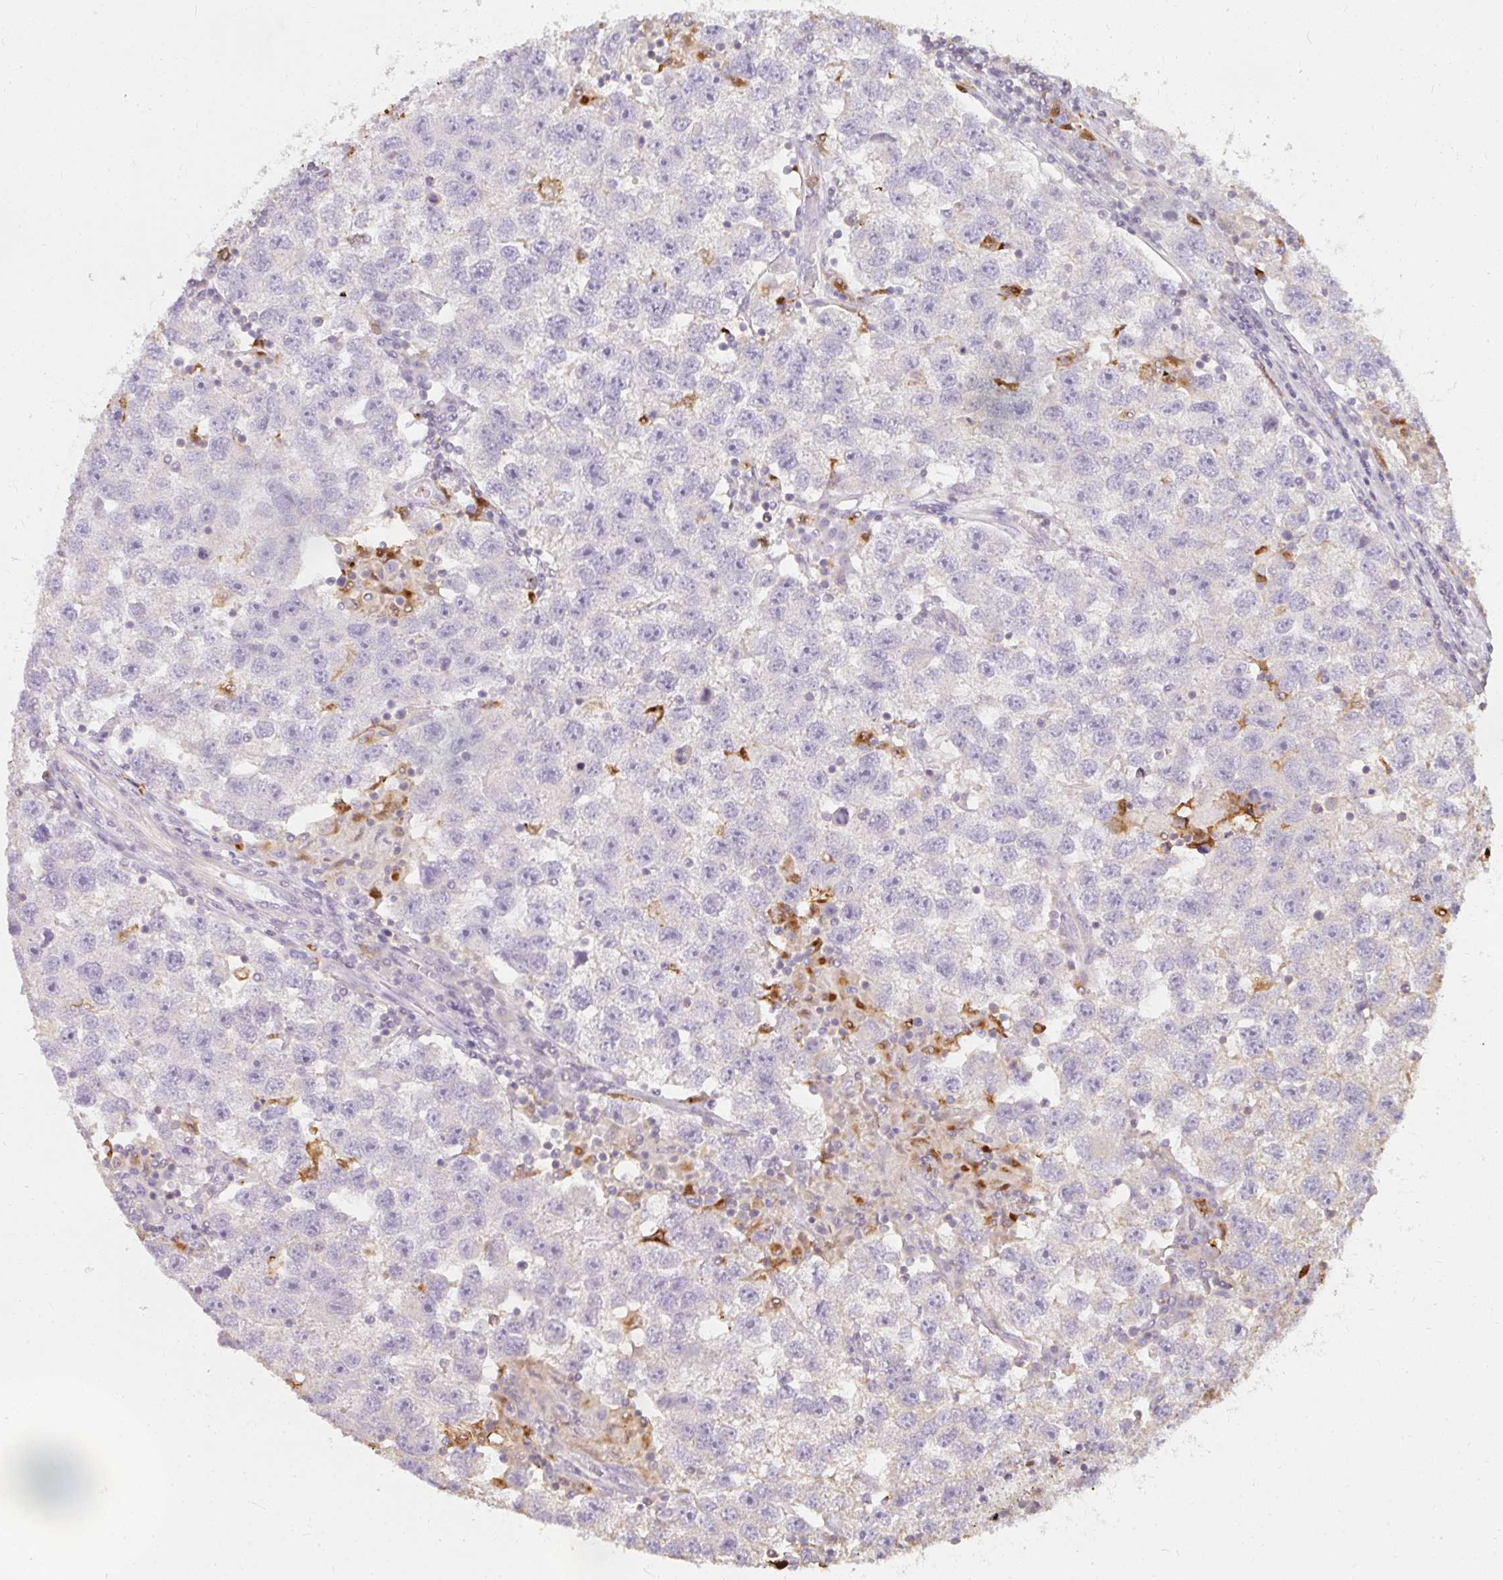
{"staining": {"intensity": "negative", "quantity": "none", "location": "none"}, "tissue": "testis cancer", "cell_type": "Tumor cells", "image_type": "cancer", "snomed": [{"axis": "morphology", "description": "Seminoma, NOS"}, {"axis": "topography", "description": "Testis"}], "caption": "DAB (3,3'-diaminobenzidine) immunohistochemical staining of testis seminoma exhibits no significant positivity in tumor cells. The staining is performed using DAB (3,3'-diaminobenzidine) brown chromogen with nuclei counter-stained in using hematoxylin.", "gene": "CNTRL", "patient": {"sex": "male", "age": 26}}